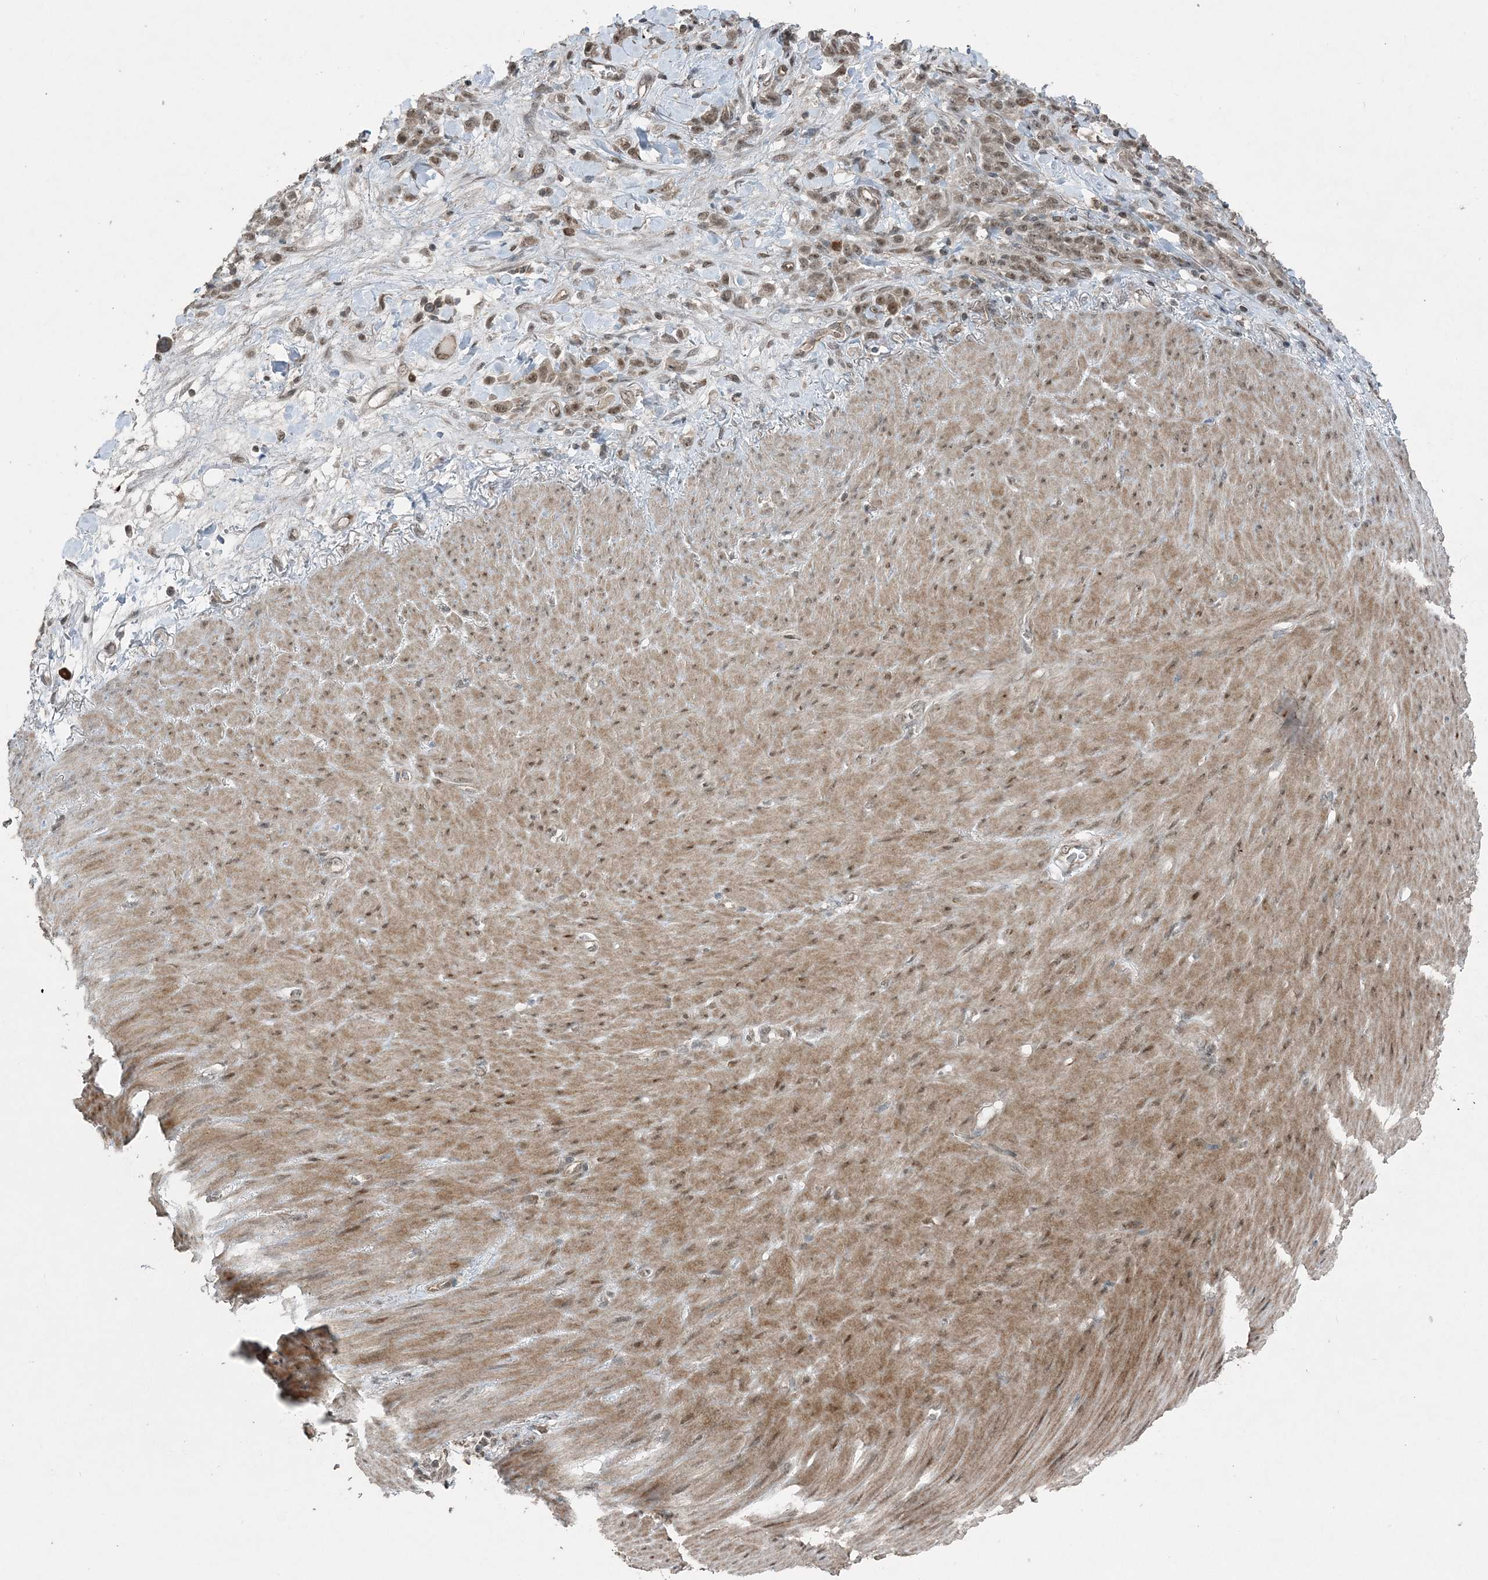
{"staining": {"intensity": "moderate", "quantity": ">75%", "location": "nuclear"}, "tissue": "stomach cancer", "cell_type": "Tumor cells", "image_type": "cancer", "snomed": [{"axis": "morphology", "description": "Normal tissue, NOS"}, {"axis": "morphology", "description": "Adenocarcinoma, NOS"}, {"axis": "topography", "description": "Stomach"}], "caption": "Stomach cancer (adenocarcinoma) was stained to show a protein in brown. There is medium levels of moderate nuclear expression in about >75% of tumor cells.", "gene": "COPS7B", "patient": {"sex": "male", "age": 82}}